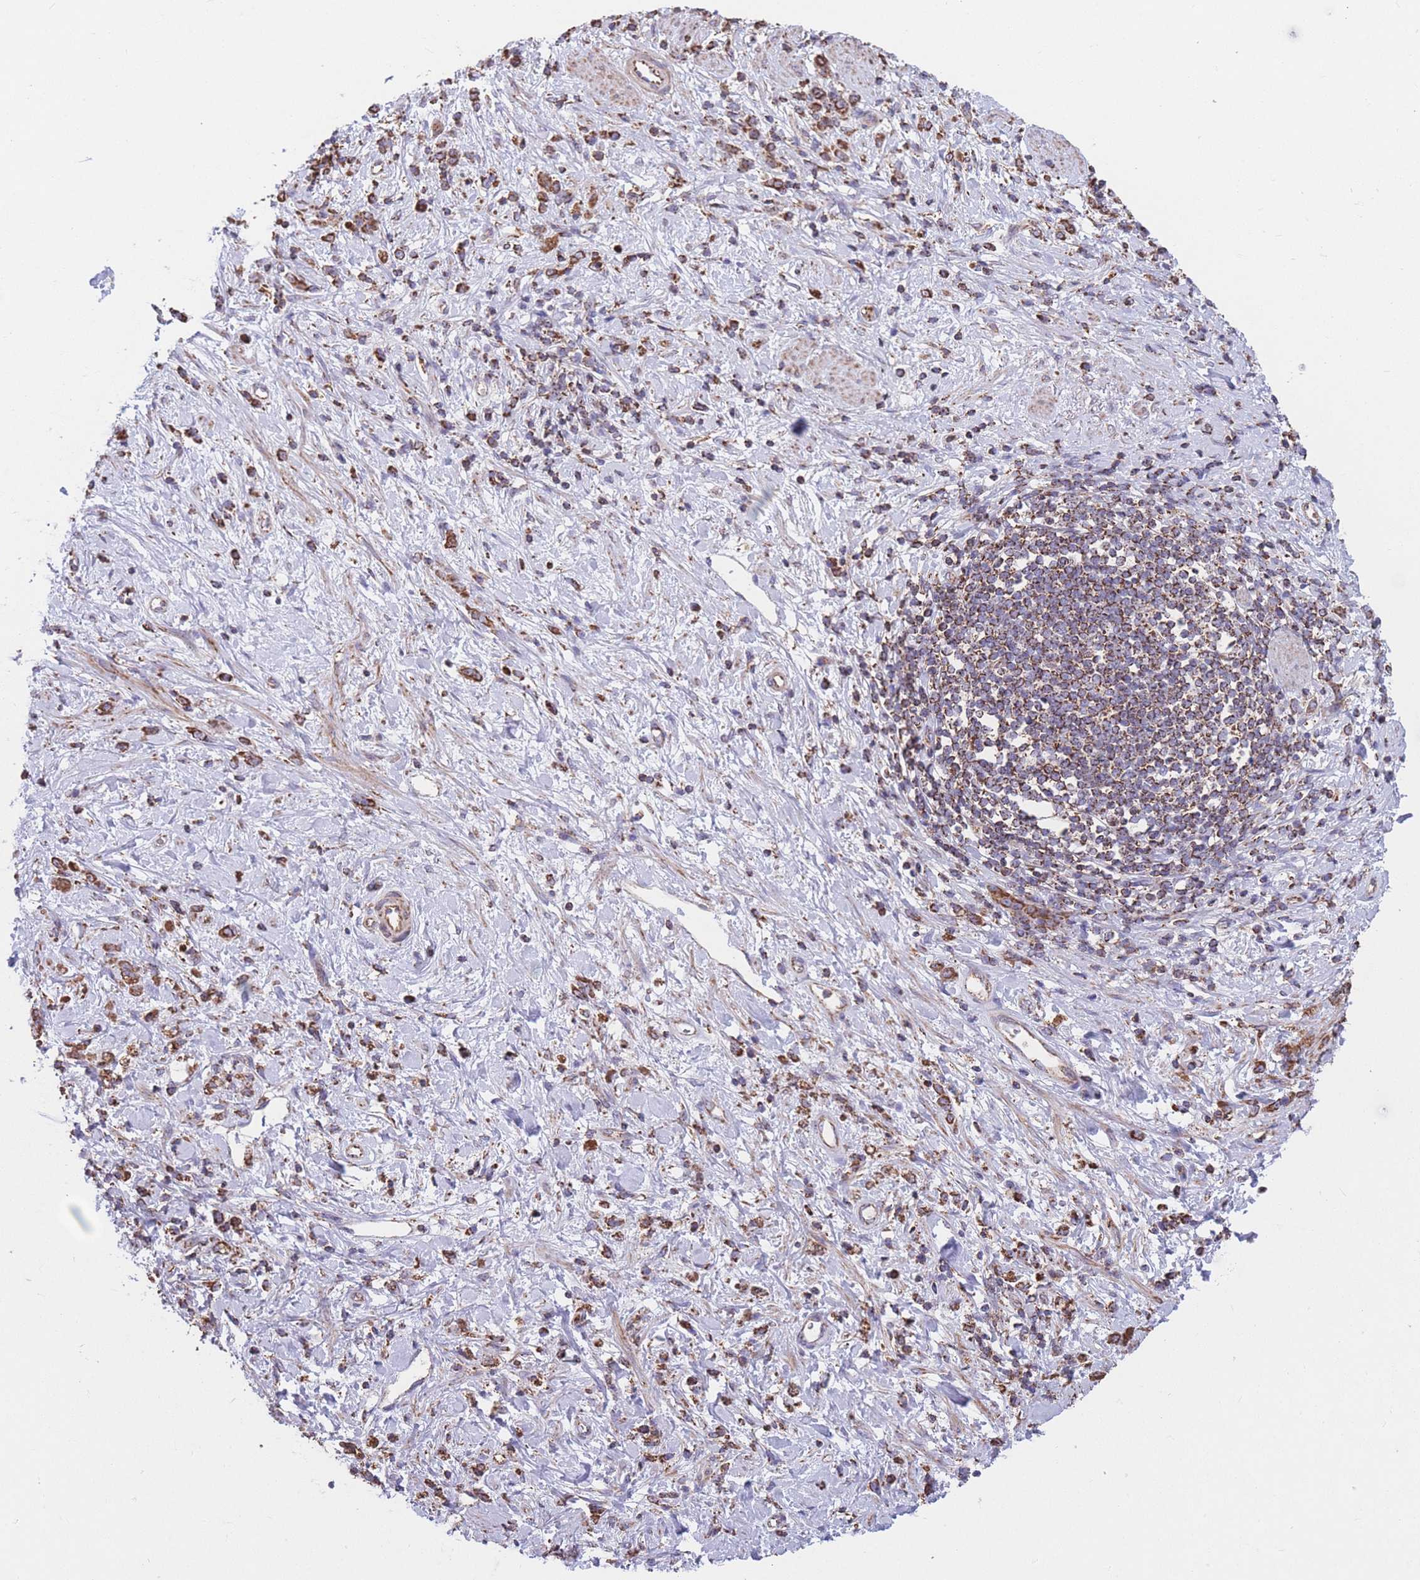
{"staining": {"intensity": "moderate", "quantity": ">75%", "location": "cytoplasmic/membranous"}, "tissue": "stomach cancer", "cell_type": "Tumor cells", "image_type": "cancer", "snomed": [{"axis": "morphology", "description": "Adenocarcinoma, NOS"}, {"axis": "topography", "description": "Stomach"}], "caption": "Human stomach cancer (adenocarcinoma) stained with a protein marker demonstrates moderate staining in tumor cells.", "gene": "FKBP8", "patient": {"sex": "female", "age": 60}}